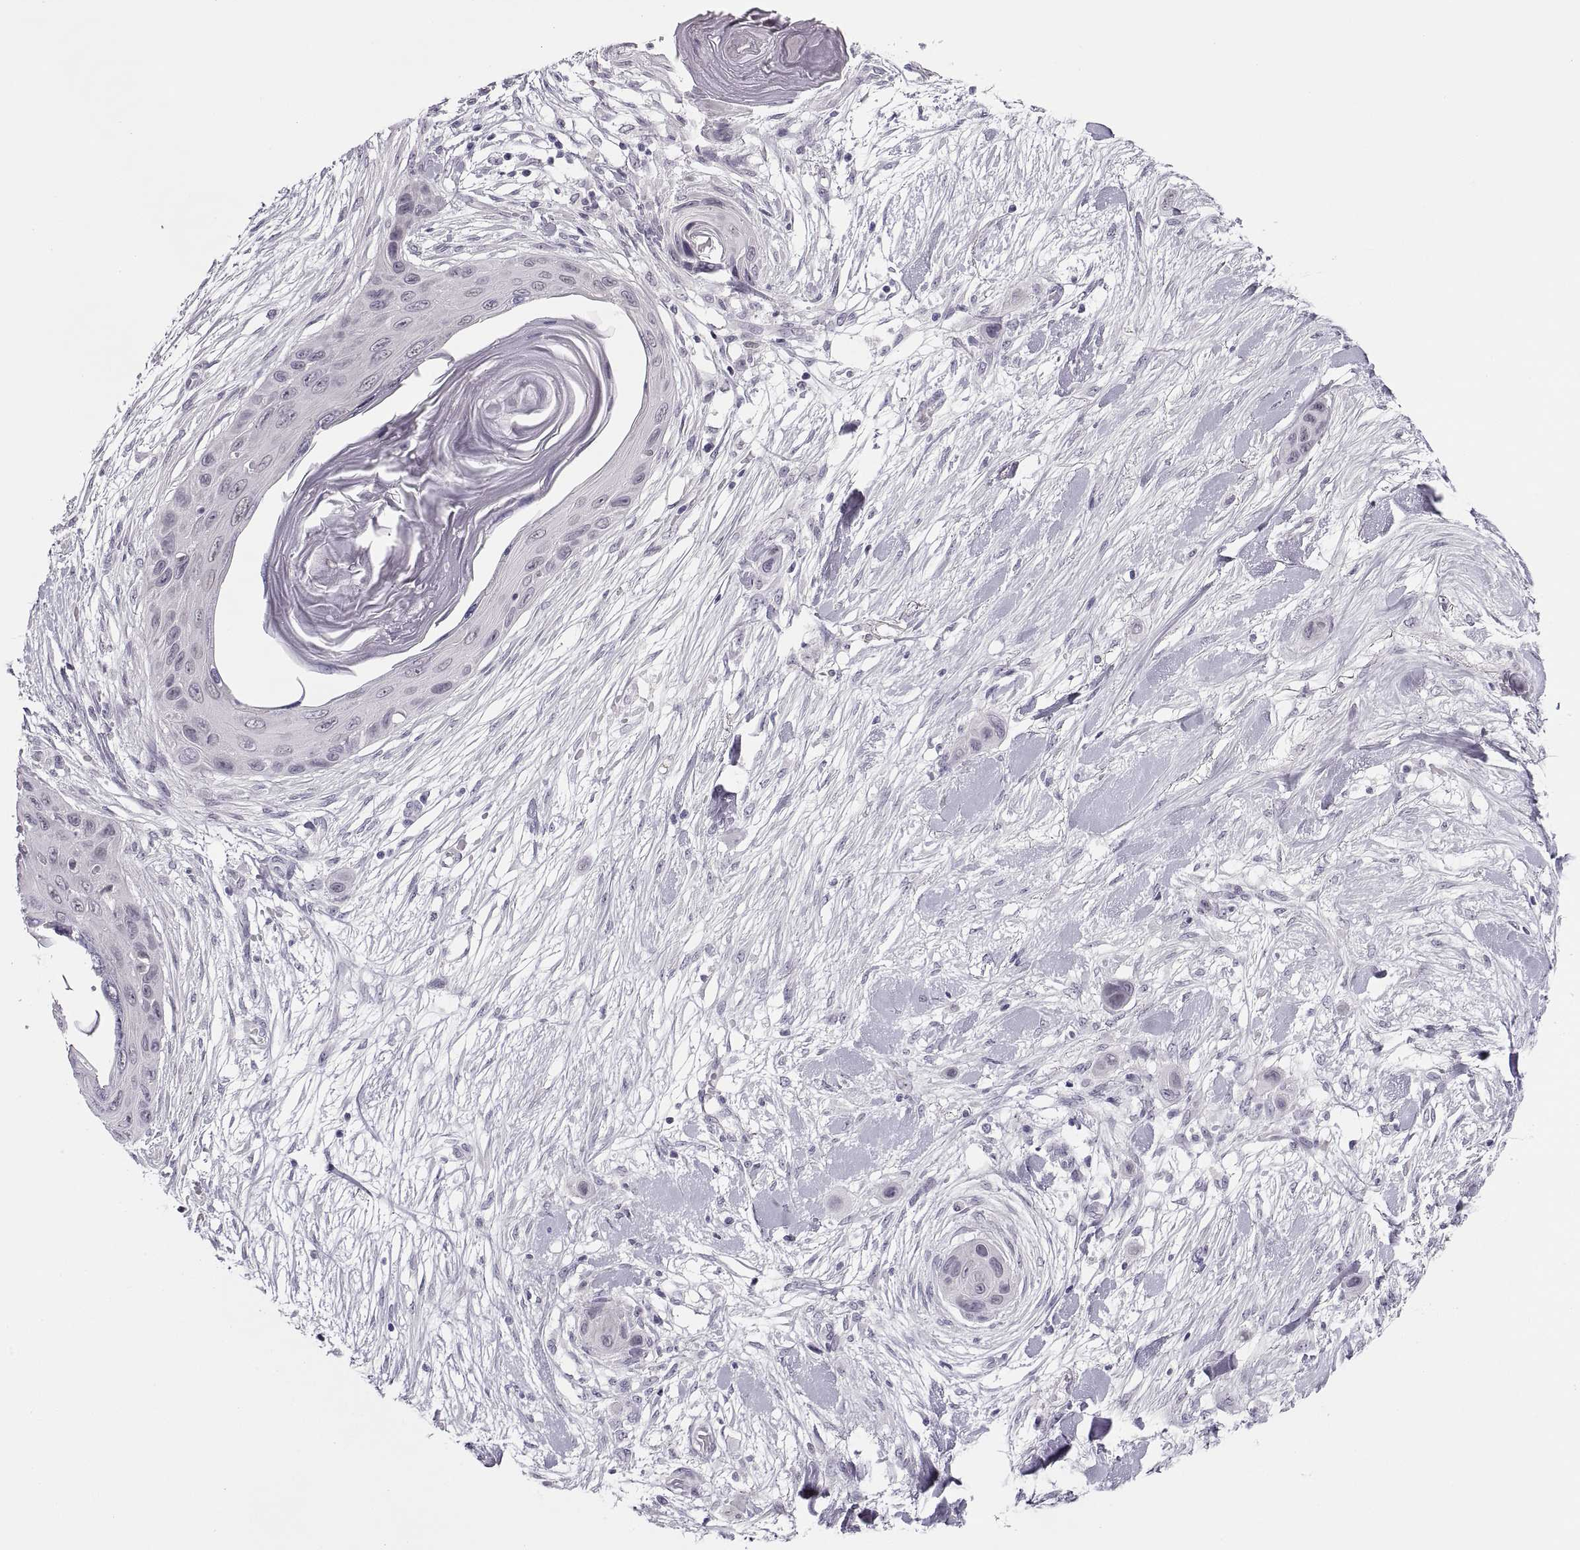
{"staining": {"intensity": "negative", "quantity": "none", "location": "none"}, "tissue": "skin cancer", "cell_type": "Tumor cells", "image_type": "cancer", "snomed": [{"axis": "morphology", "description": "Squamous cell carcinoma, NOS"}, {"axis": "topography", "description": "Skin"}], "caption": "A high-resolution image shows immunohistochemistry (IHC) staining of skin squamous cell carcinoma, which demonstrates no significant positivity in tumor cells. The staining was performed using DAB to visualize the protein expression in brown, while the nuclei were stained in blue with hematoxylin (Magnification: 20x).", "gene": "C3orf22", "patient": {"sex": "male", "age": 79}}